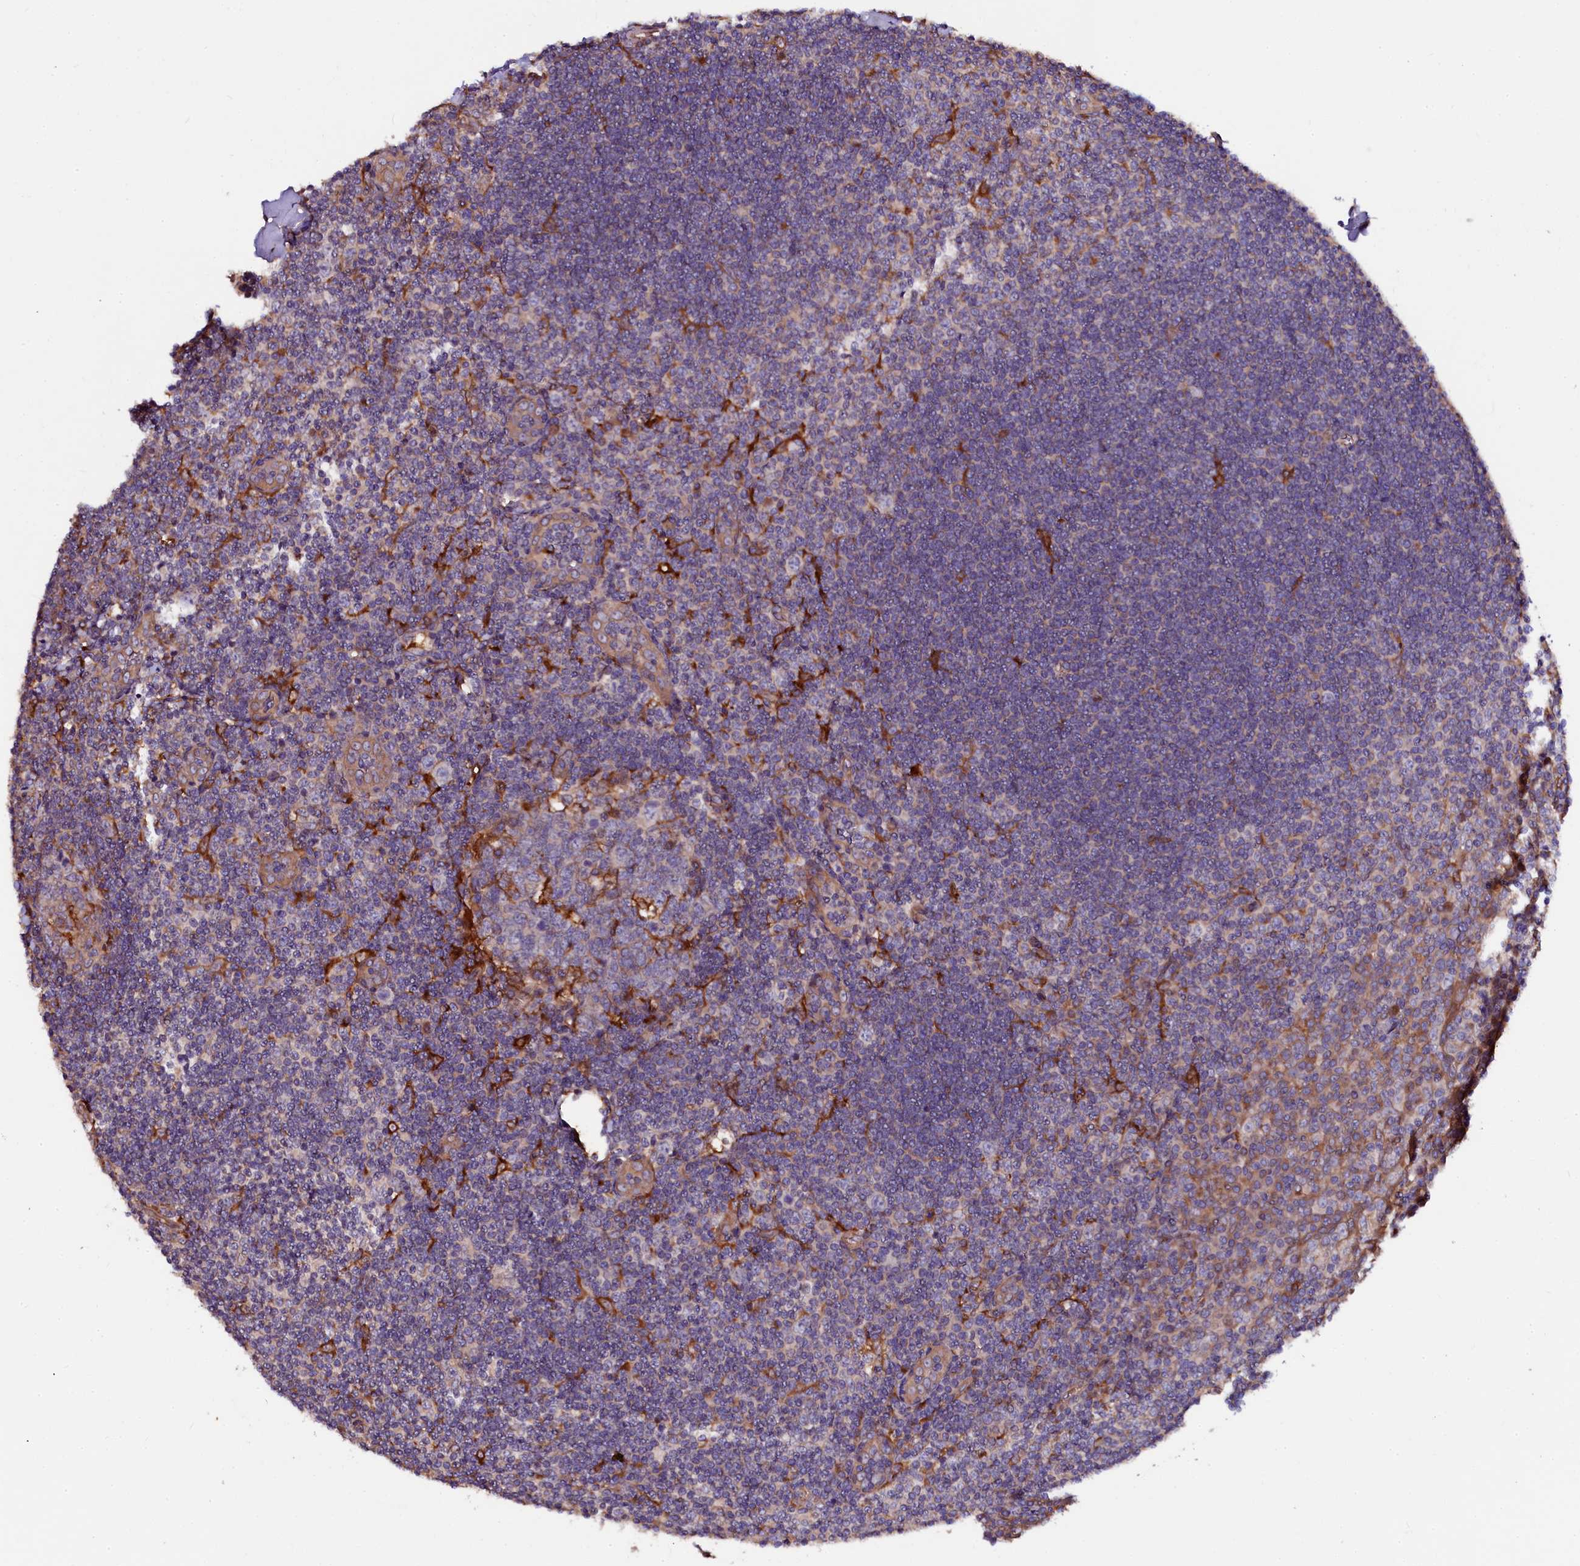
{"staining": {"intensity": "negative", "quantity": "none", "location": "none"}, "tissue": "tonsil", "cell_type": "Germinal center cells", "image_type": "normal", "snomed": [{"axis": "morphology", "description": "Normal tissue, NOS"}, {"axis": "topography", "description": "Tonsil"}], "caption": "This is an IHC micrograph of unremarkable human tonsil. There is no expression in germinal center cells.", "gene": "APPL2", "patient": {"sex": "male", "age": 27}}